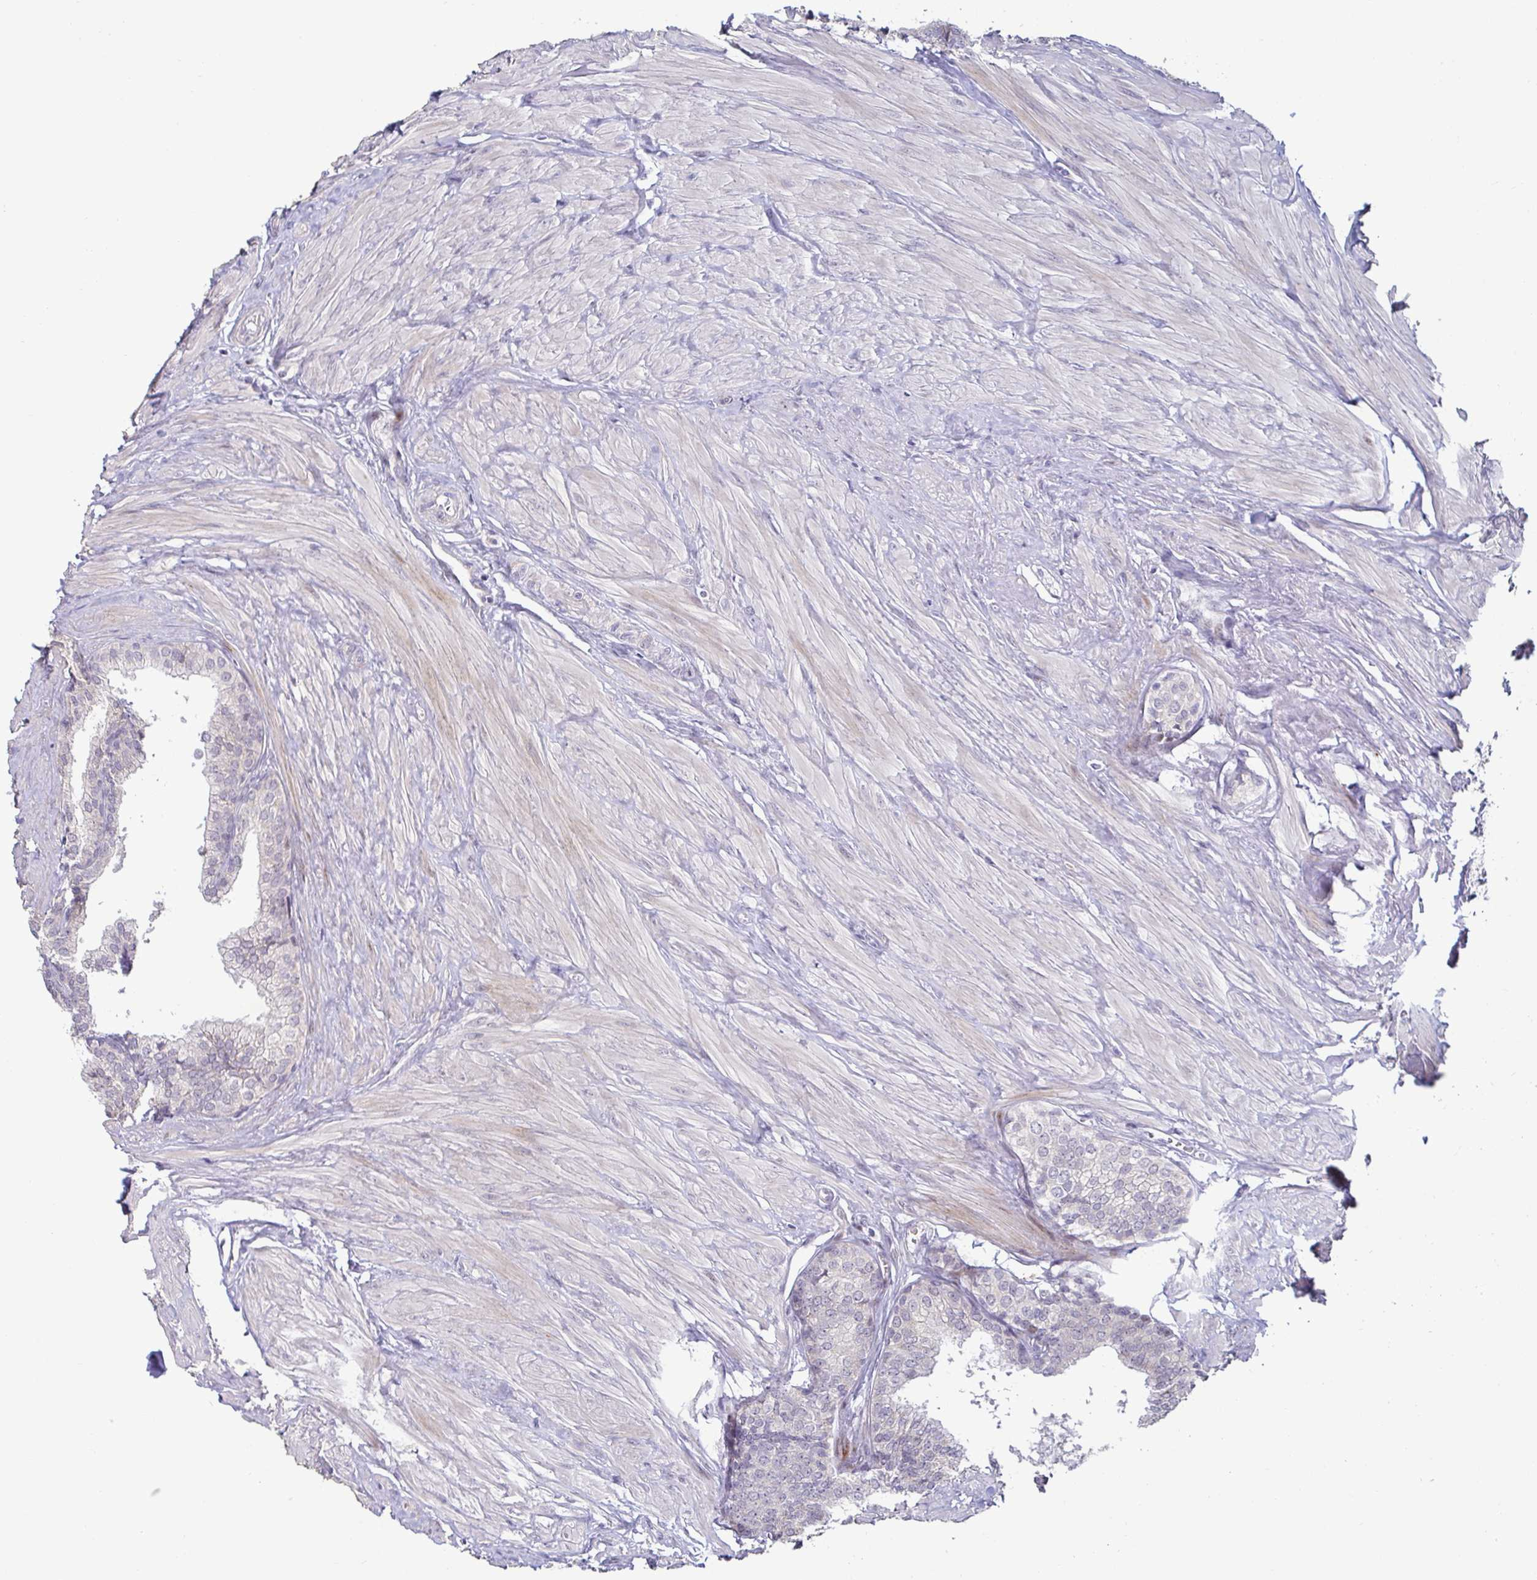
{"staining": {"intensity": "negative", "quantity": "none", "location": "none"}, "tissue": "prostate", "cell_type": "Glandular cells", "image_type": "normal", "snomed": [{"axis": "morphology", "description": "Normal tissue, NOS"}, {"axis": "topography", "description": "Prostate"}, {"axis": "topography", "description": "Peripheral nerve tissue"}], "caption": "Prostate stained for a protein using immunohistochemistry (IHC) reveals no positivity glandular cells.", "gene": "DZIP1", "patient": {"sex": "male", "age": 55}}